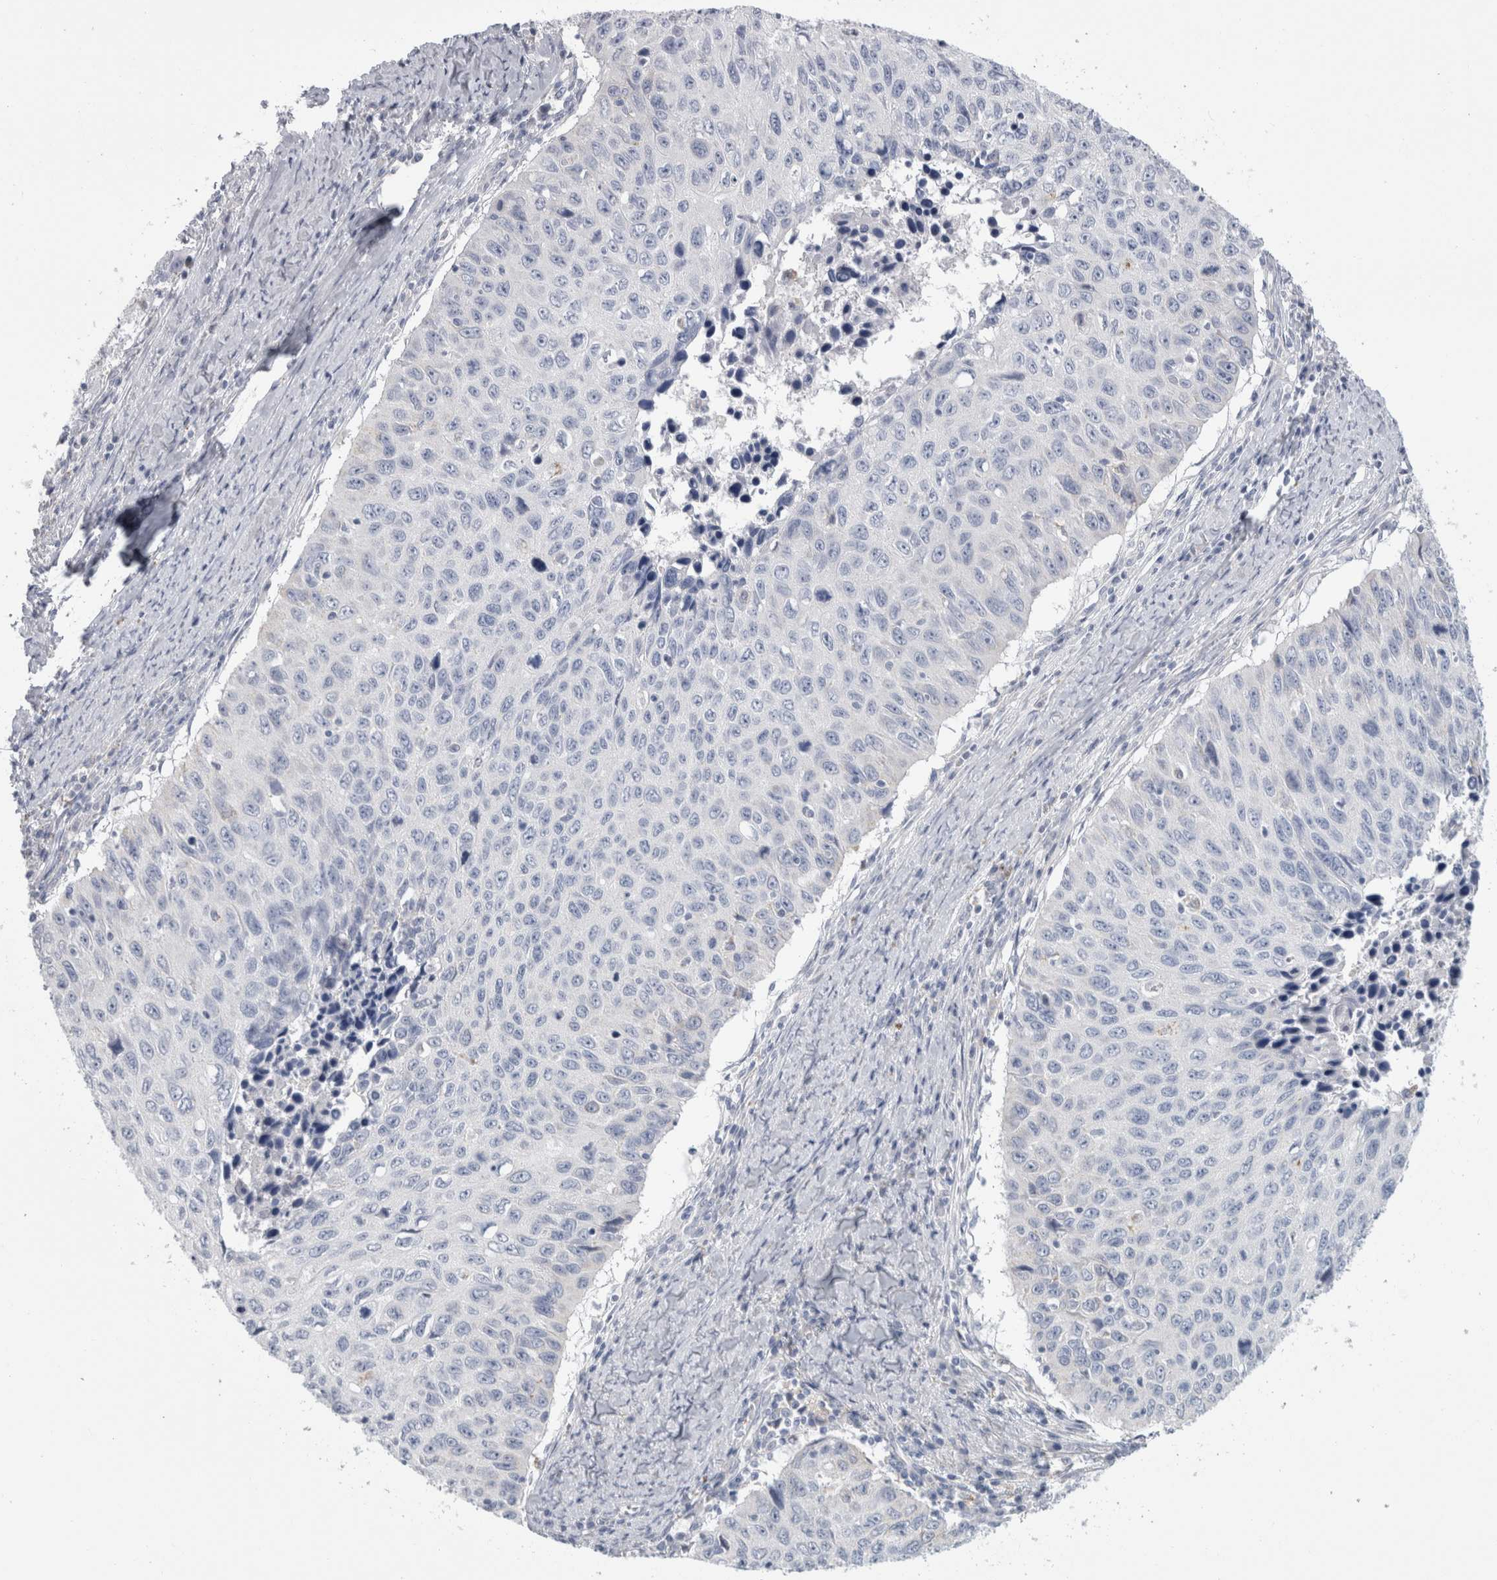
{"staining": {"intensity": "negative", "quantity": "none", "location": "none"}, "tissue": "cervical cancer", "cell_type": "Tumor cells", "image_type": "cancer", "snomed": [{"axis": "morphology", "description": "Squamous cell carcinoma, NOS"}, {"axis": "topography", "description": "Cervix"}], "caption": "Immunohistochemistry photomicrograph of human cervical cancer stained for a protein (brown), which exhibits no expression in tumor cells.", "gene": "GATM", "patient": {"sex": "female", "age": 53}}